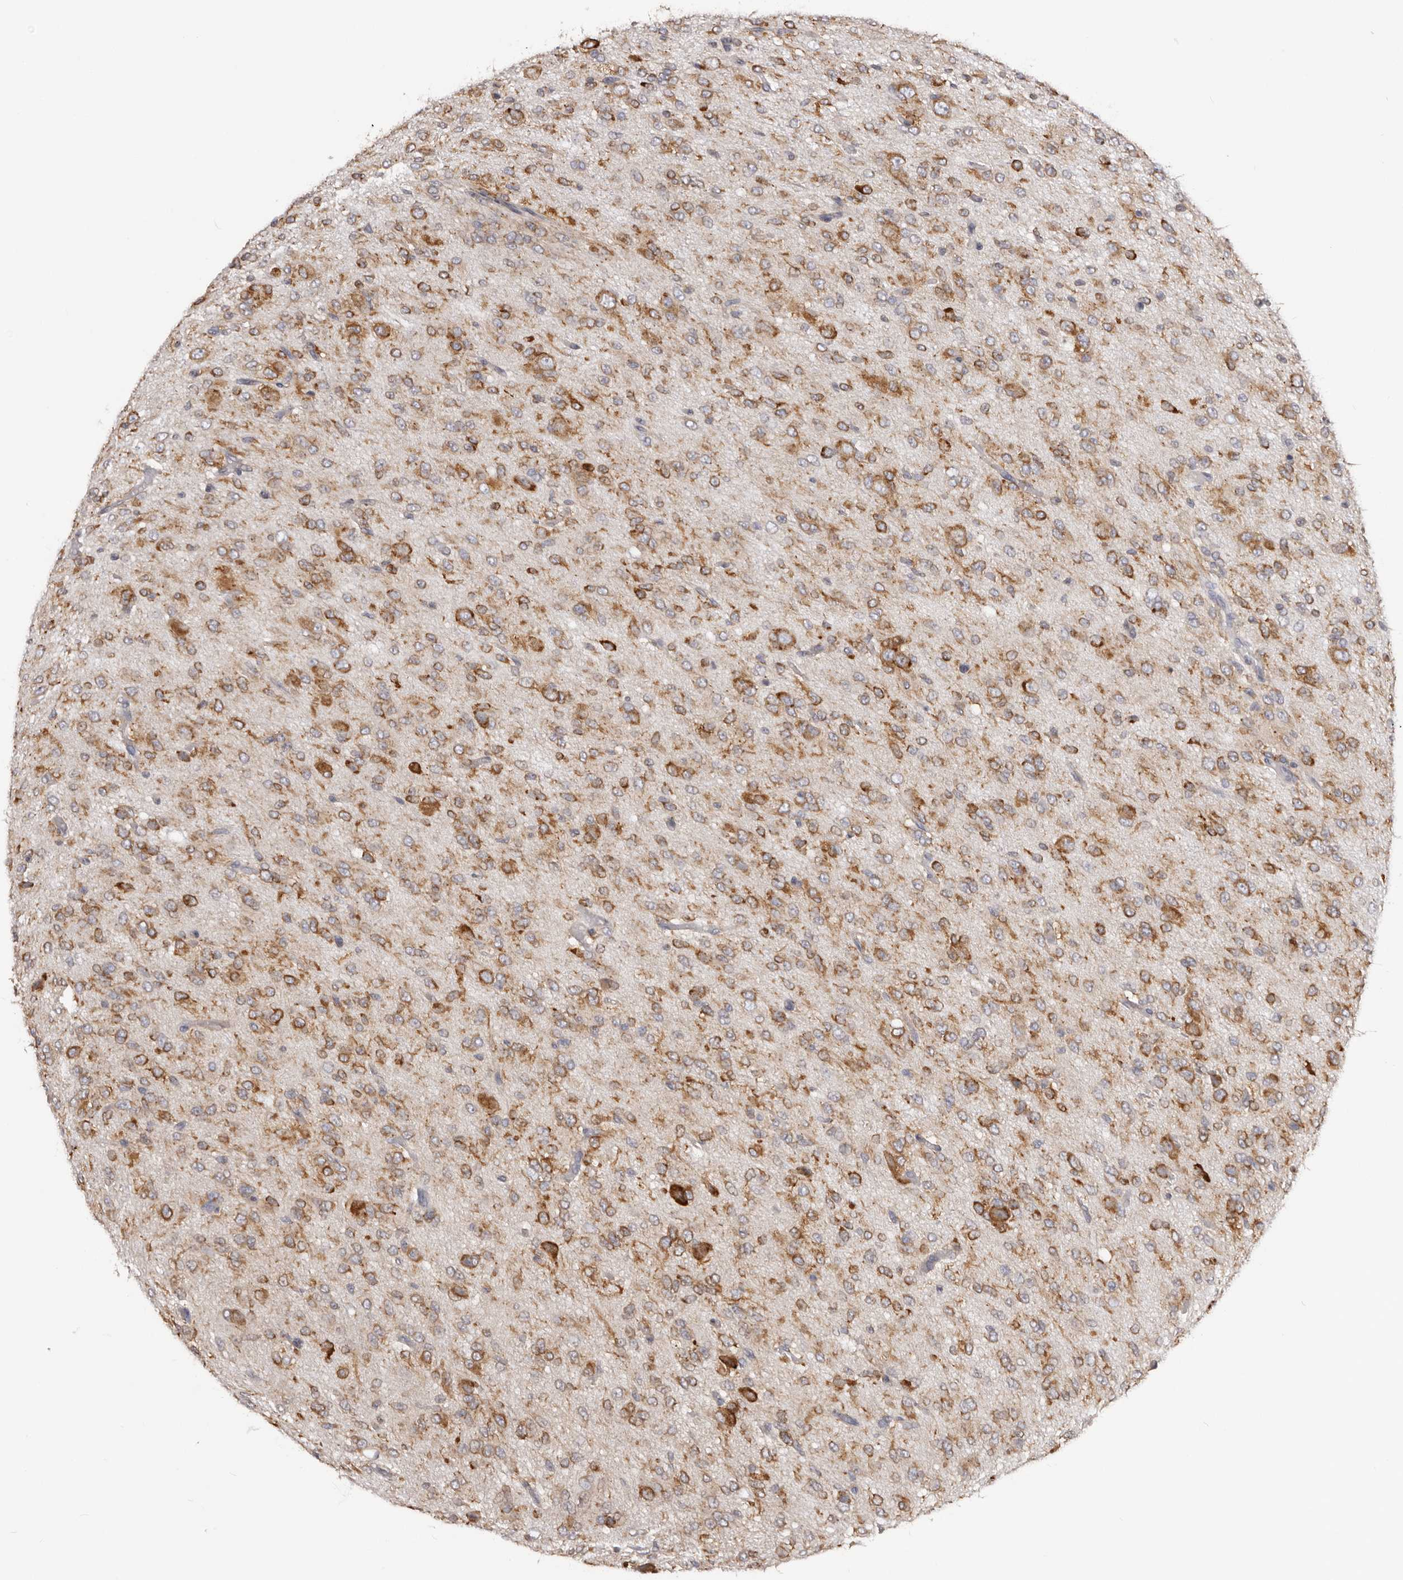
{"staining": {"intensity": "moderate", "quantity": ">75%", "location": "cytoplasmic/membranous"}, "tissue": "glioma", "cell_type": "Tumor cells", "image_type": "cancer", "snomed": [{"axis": "morphology", "description": "Glioma, malignant, High grade"}, {"axis": "topography", "description": "Brain"}], "caption": "A micrograph of high-grade glioma (malignant) stained for a protein shows moderate cytoplasmic/membranous brown staining in tumor cells.", "gene": "QRSL1", "patient": {"sex": "female", "age": 59}}